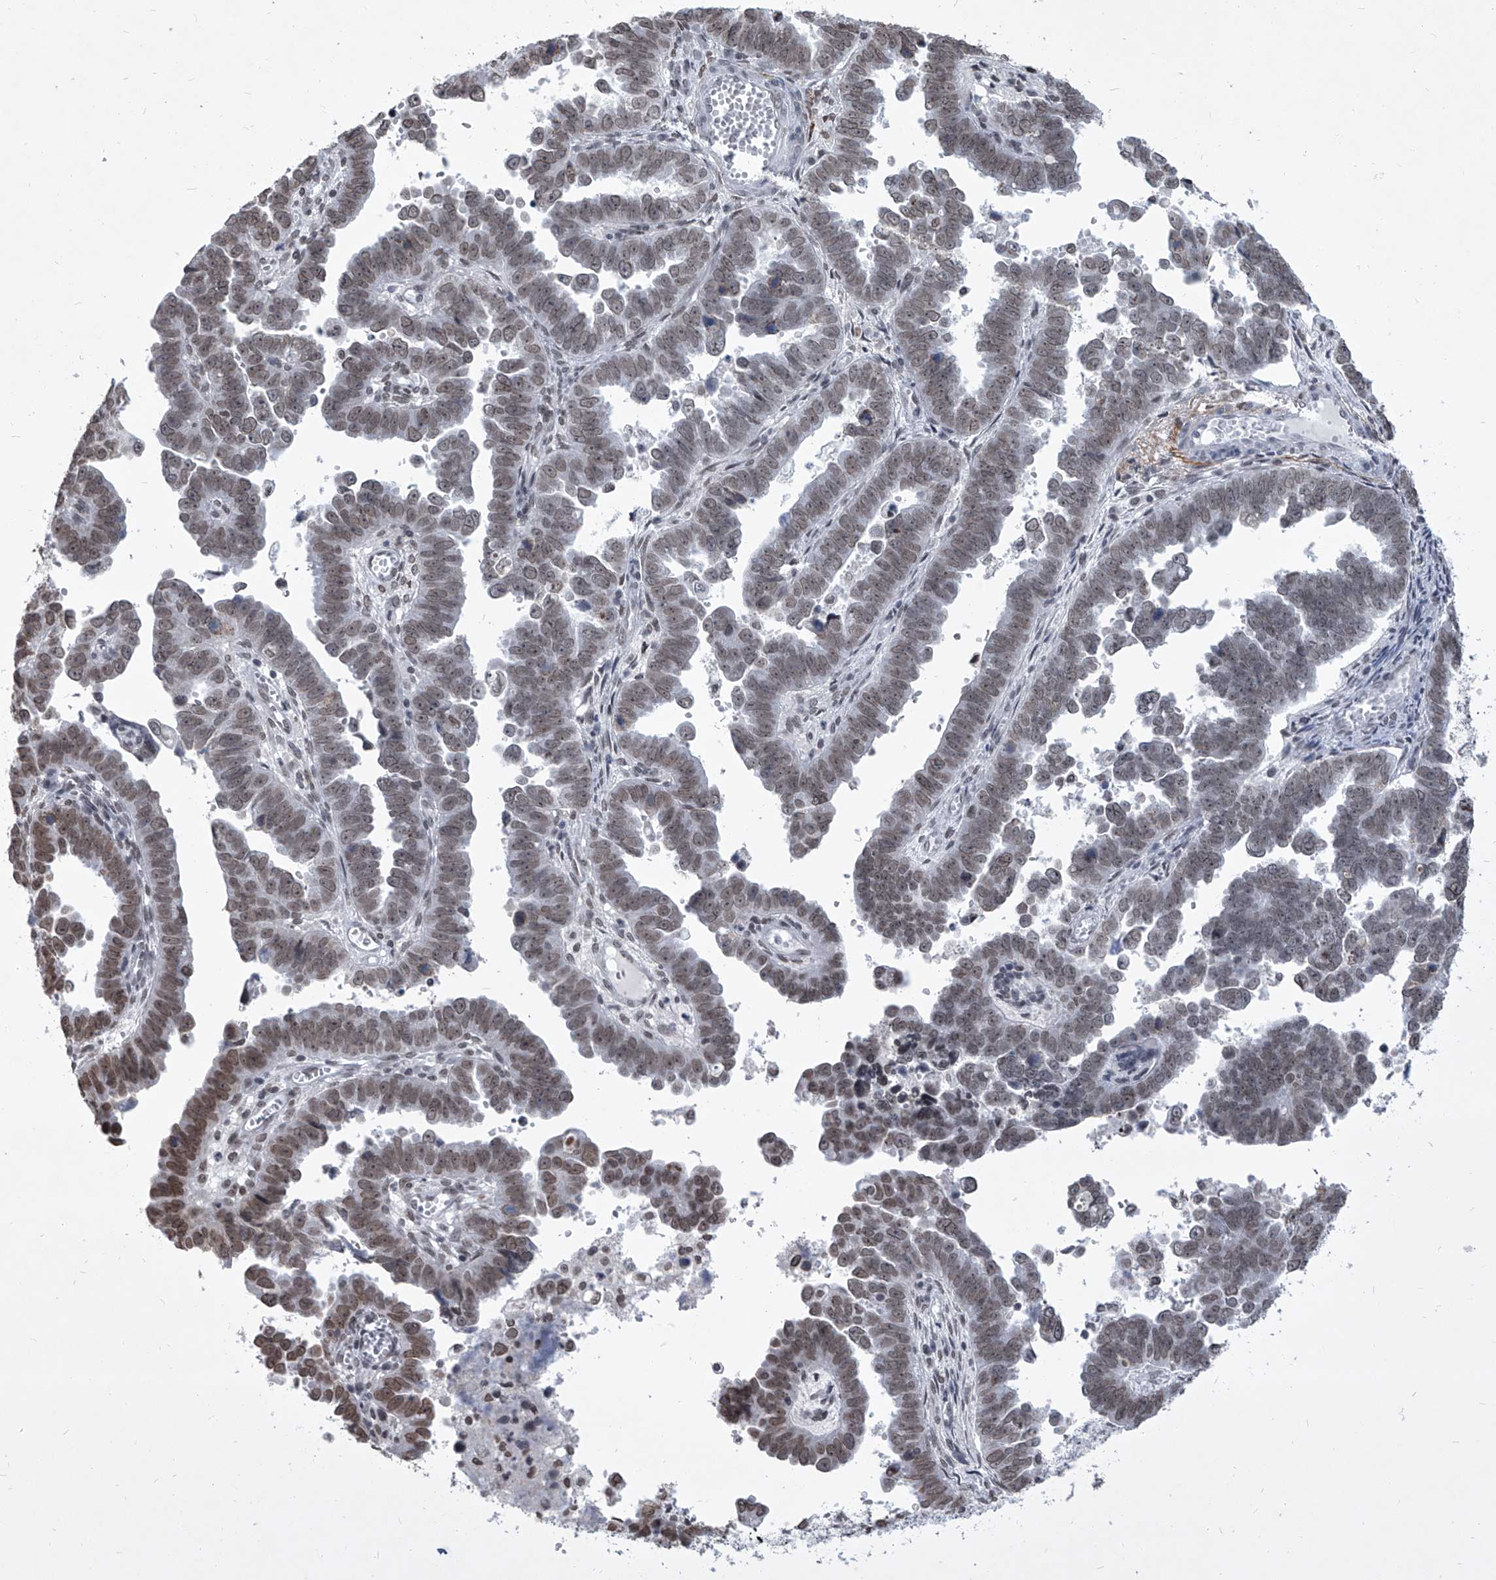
{"staining": {"intensity": "moderate", "quantity": "<25%", "location": "nuclear"}, "tissue": "endometrial cancer", "cell_type": "Tumor cells", "image_type": "cancer", "snomed": [{"axis": "morphology", "description": "Adenocarcinoma, NOS"}, {"axis": "topography", "description": "Endometrium"}], "caption": "Endometrial cancer stained with immunohistochemistry exhibits moderate nuclear staining in about <25% of tumor cells.", "gene": "PPIL4", "patient": {"sex": "female", "age": 75}}